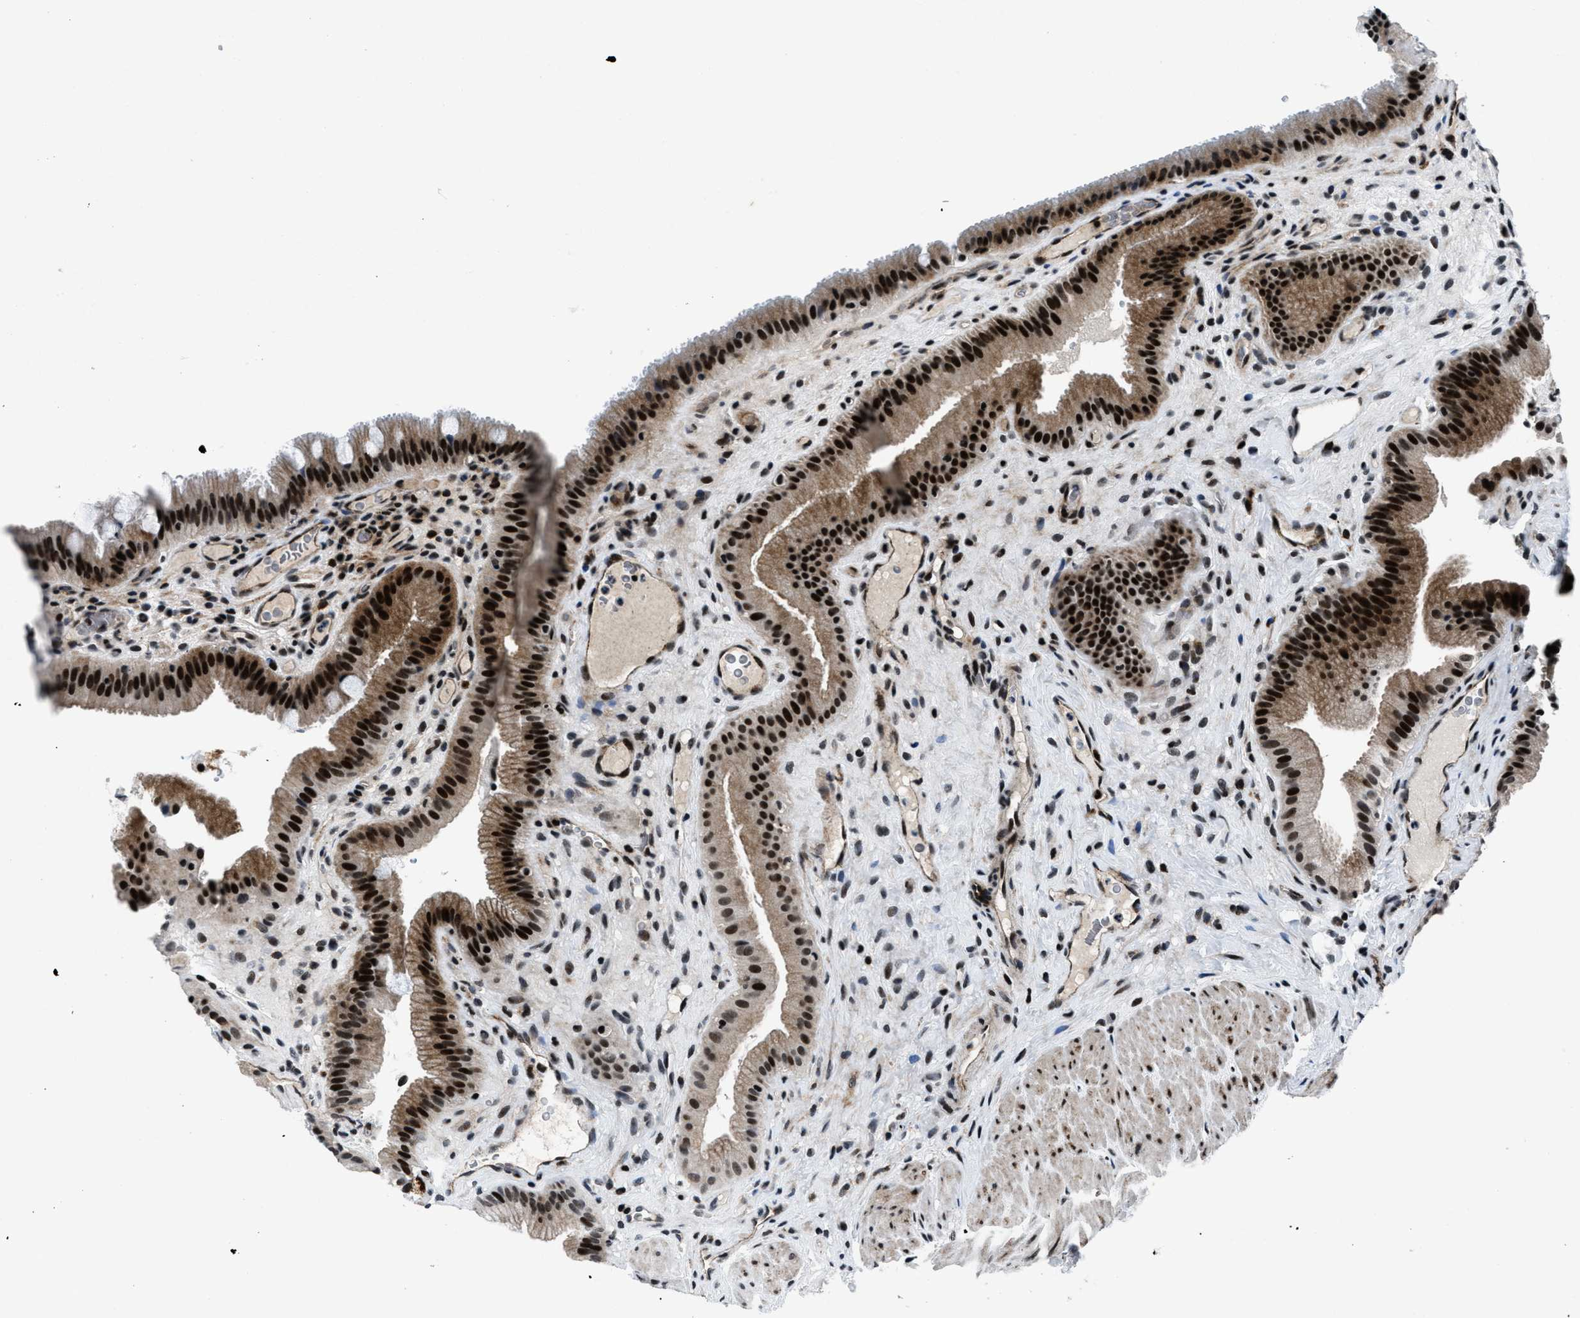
{"staining": {"intensity": "strong", "quantity": ">75%", "location": "cytoplasmic/membranous,nuclear"}, "tissue": "gallbladder", "cell_type": "Glandular cells", "image_type": "normal", "snomed": [{"axis": "morphology", "description": "Normal tissue, NOS"}, {"axis": "topography", "description": "Gallbladder"}], "caption": "Immunohistochemistry (IHC) image of normal gallbladder: human gallbladder stained using immunohistochemistry demonstrates high levels of strong protein expression localized specifically in the cytoplasmic/membranous,nuclear of glandular cells, appearing as a cytoplasmic/membranous,nuclear brown color.", "gene": "SMARCB1", "patient": {"sex": "male", "age": 49}}